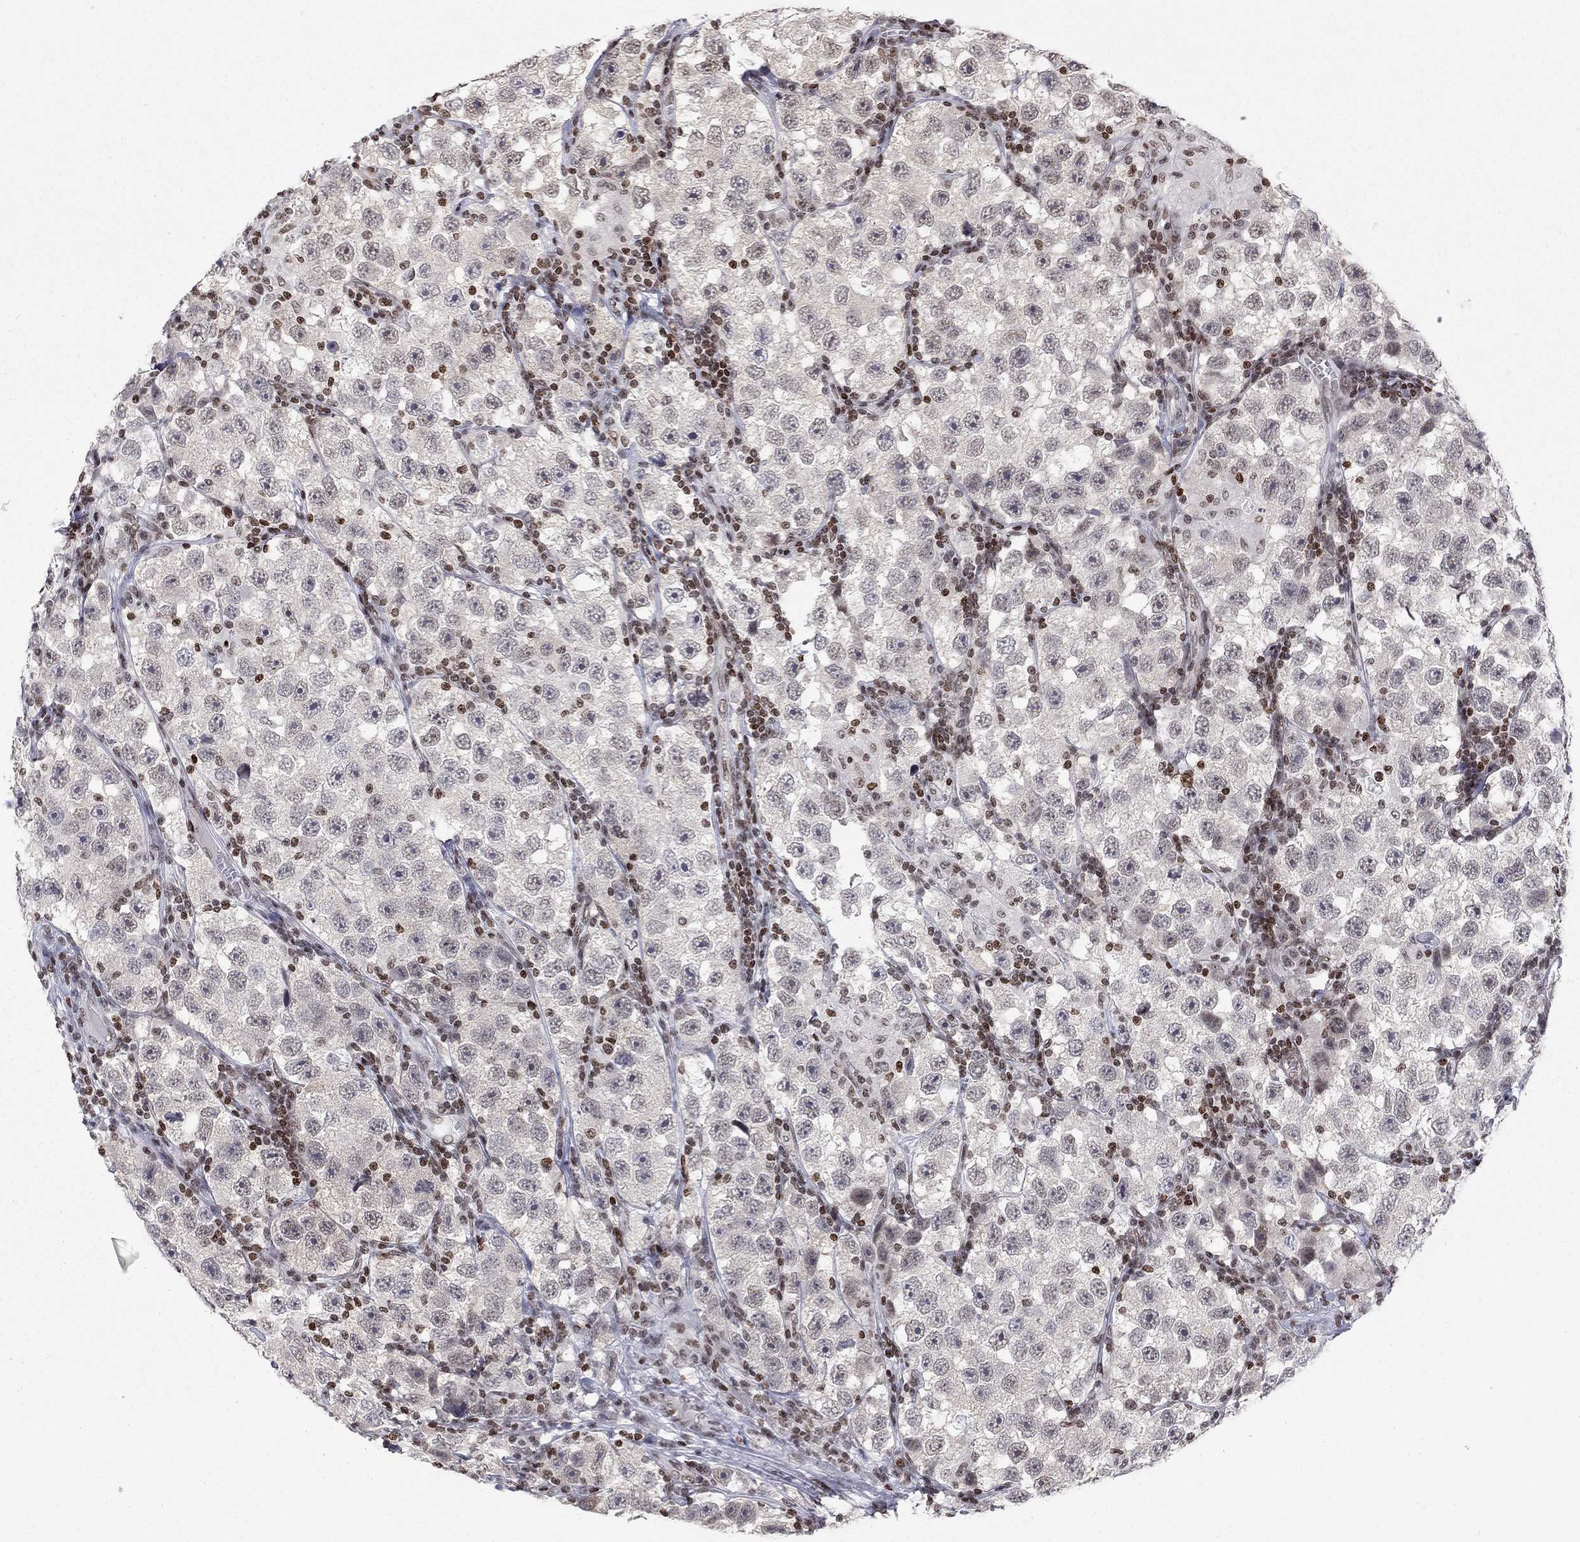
{"staining": {"intensity": "negative", "quantity": "none", "location": "none"}, "tissue": "testis cancer", "cell_type": "Tumor cells", "image_type": "cancer", "snomed": [{"axis": "morphology", "description": "Seminoma, NOS"}, {"axis": "topography", "description": "Testis"}], "caption": "A high-resolution histopathology image shows IHC staining of seminoma (testis), which reveals no significant expression in tumor cells. (Brightfield microscopy of DAB immunohistochemistry (IHC) at high magnification).", "gene": "H2AX", "patient": {"sex": "male", "age": 26}}